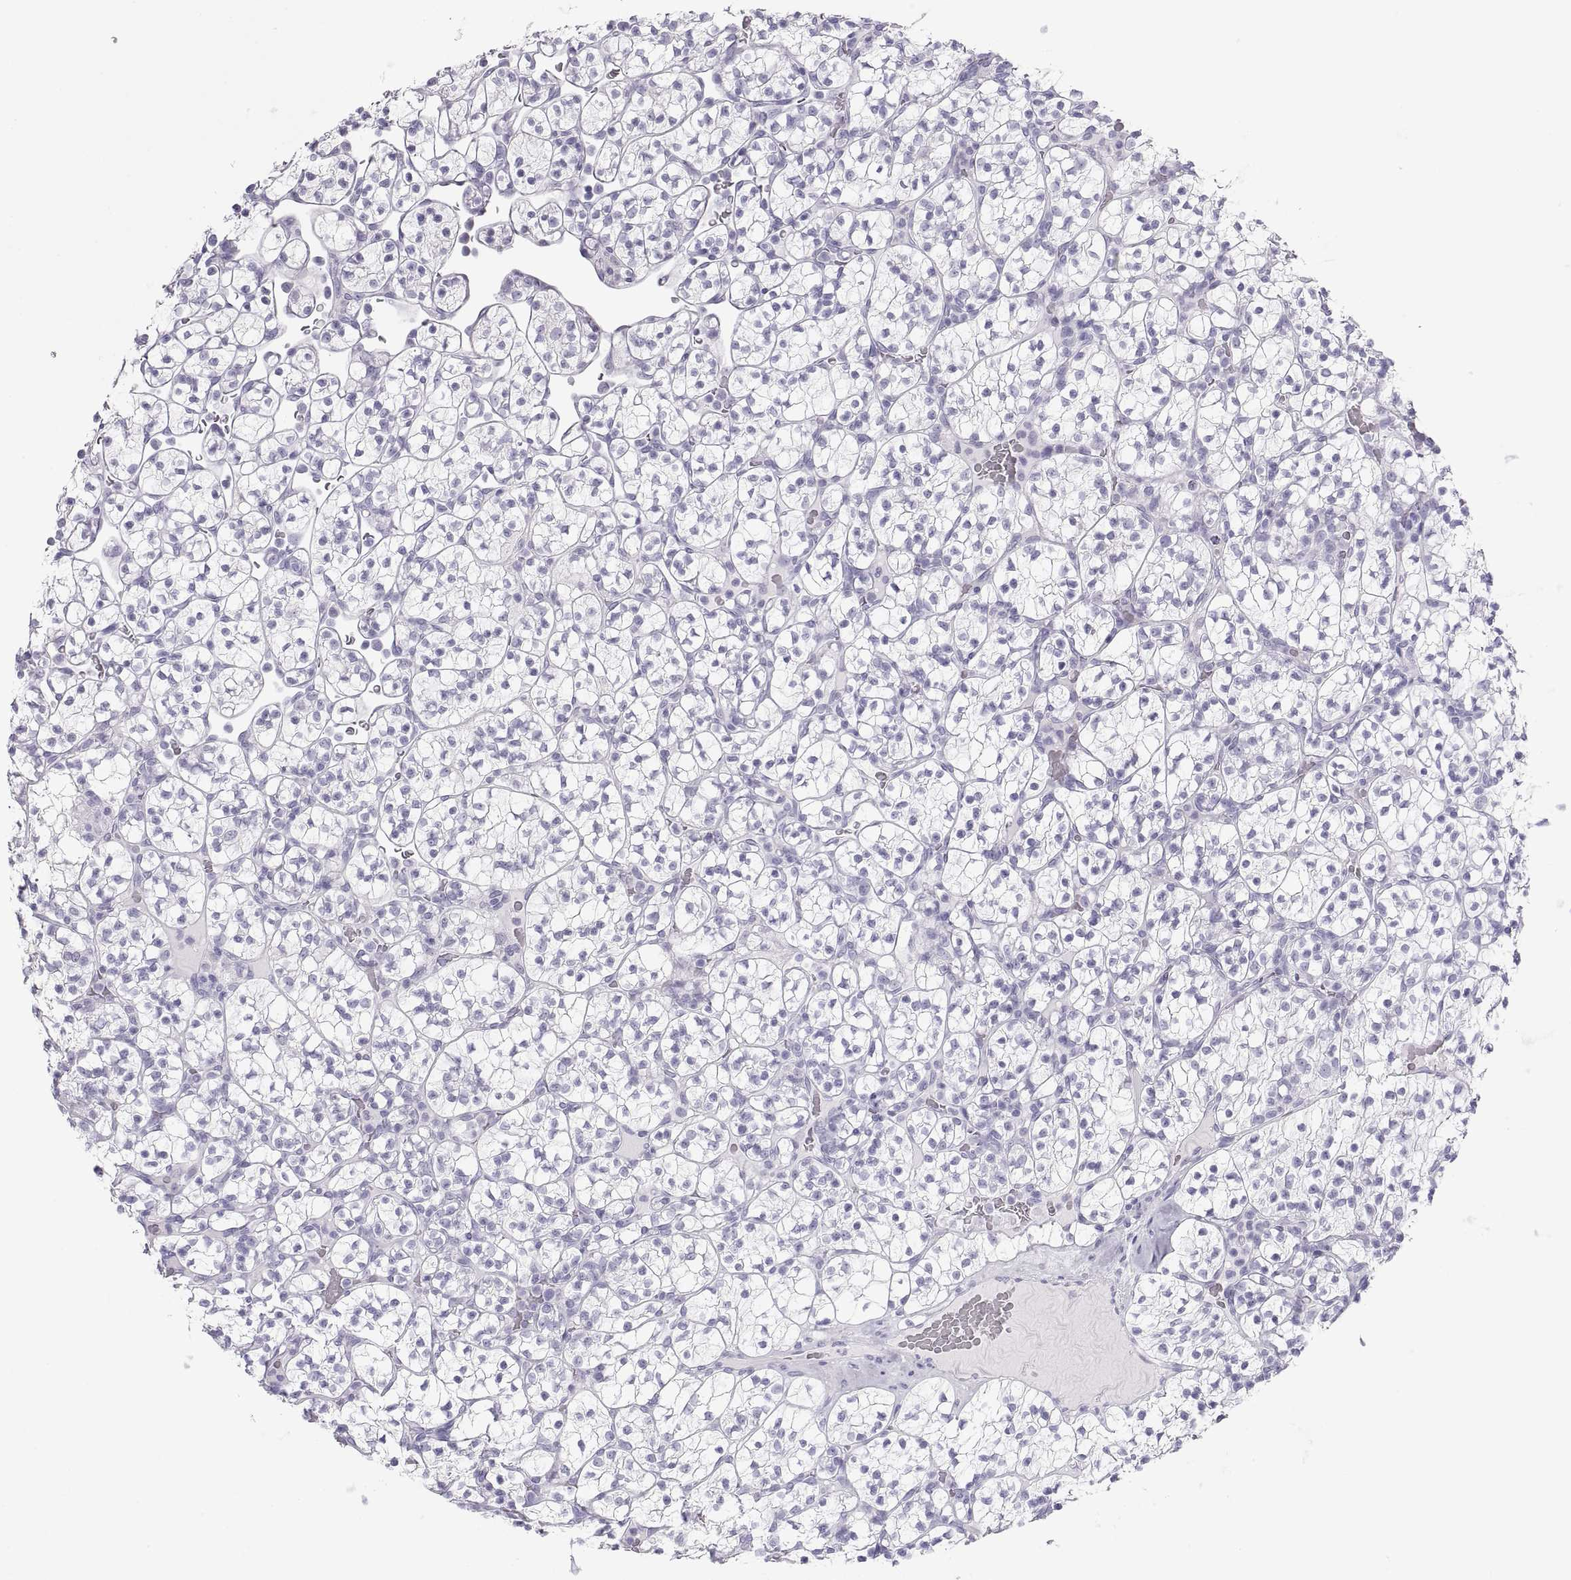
{"staining": {"intensity": "negative", "quantity": "none", "location": "none"}, "tissue": "renal cancer", "cell_type": "Tumor cells", "image_type": "cancer", "snomed": [{"axis": "morphology", "description": "Adenocarcinoma, NOS"}, {"axis": "topography", "description": "Kidney"}], "caption": "The micrograph shows no significant staining in tumor cells of renal cancer. Nuclei are stained in blue.", "gene": "SEMG1", "patient": {"sex": "female", "age": 89}}